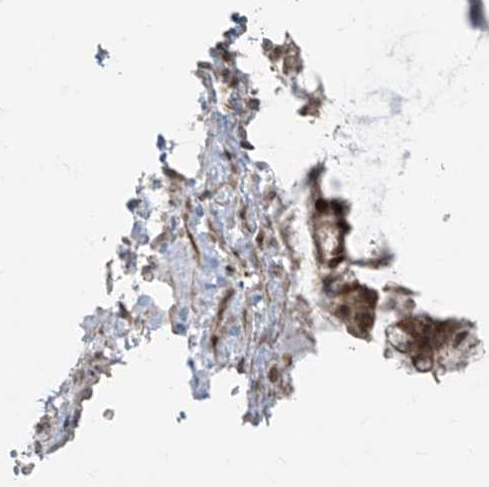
{"staining": {"intensity": "moderate", "quantity": ">75%", "location": "nuclear"}, "tissue": "ovarian cancer", "cell_type": "Tumor cells", "image_type": "cancer", "snomed": [{"axis": "morphology", "description": "Cystadenocarcinoma, mucinous, NOS"}, {"axis": "topography", "description": "Ovary"}], "caption": "Mucinous cystadenocarcinoma (ovarian) stained for a protein (brown) displays moderate nuclear positive expression in approximately >75% of tumor cells.", "gene": "TTC22", "patient": {"sex": "female", "age": 37}}